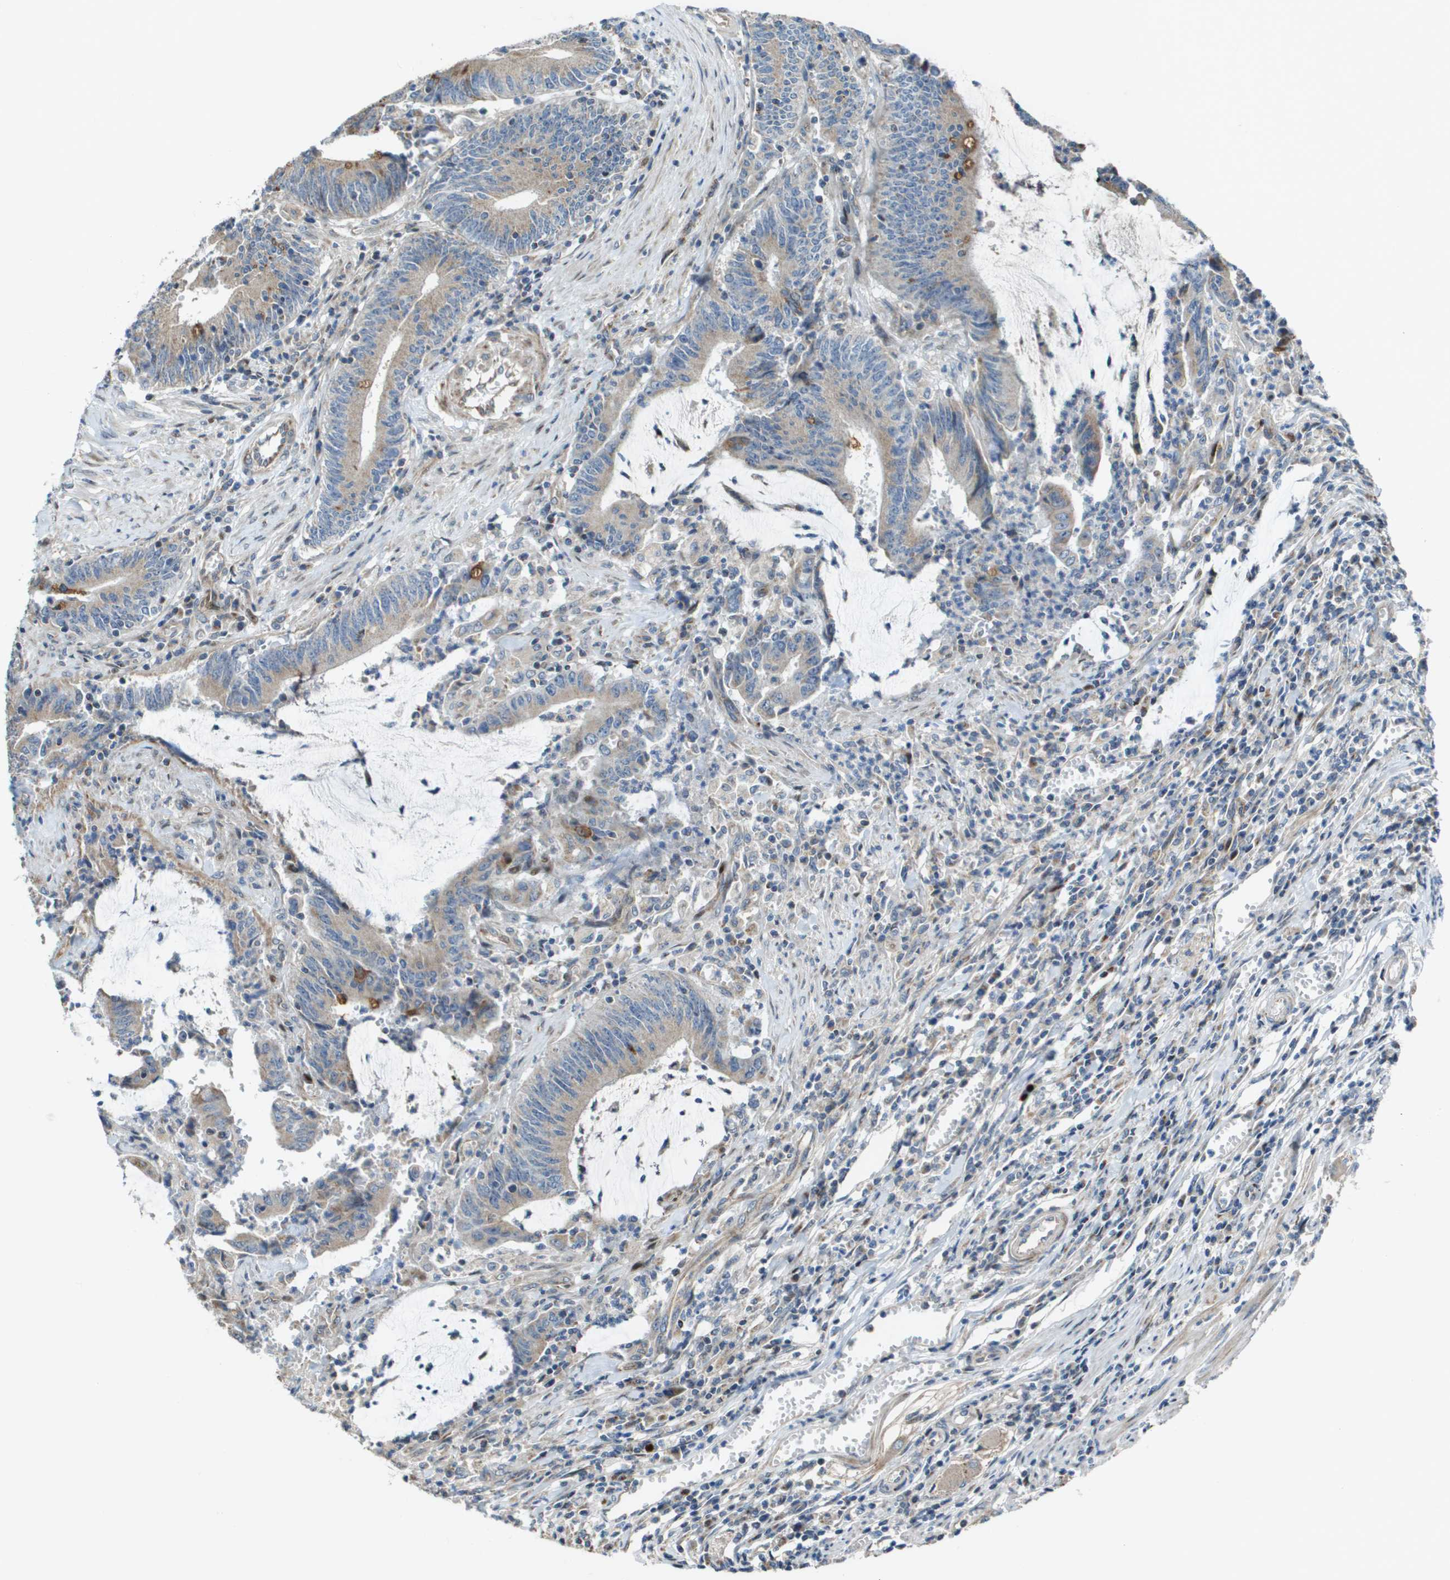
{"staining": {"intensity": "weak", "quantity": ">75%", "location": "cytoplasmic/membranous"}, "tissue": "colorectal cancer", "cell_type": "Tumor cells", "image_type": "cancer", "snomed": [{"axis": "morphology", "description": "Normal tissue, NOS"}, {"axis": "morphology", "description": "Adenocarcinoma, NOS"}, {"axis": "topography", "description": "Rectum"}], "caption": "Colorectal cancer stained for a protein (brown) shows weak cytoplasmic/membranous positive positivity in about >75% of tumor cells.", "gene": "MGAT3", "patient": {"sex": "female", "age": 66}}